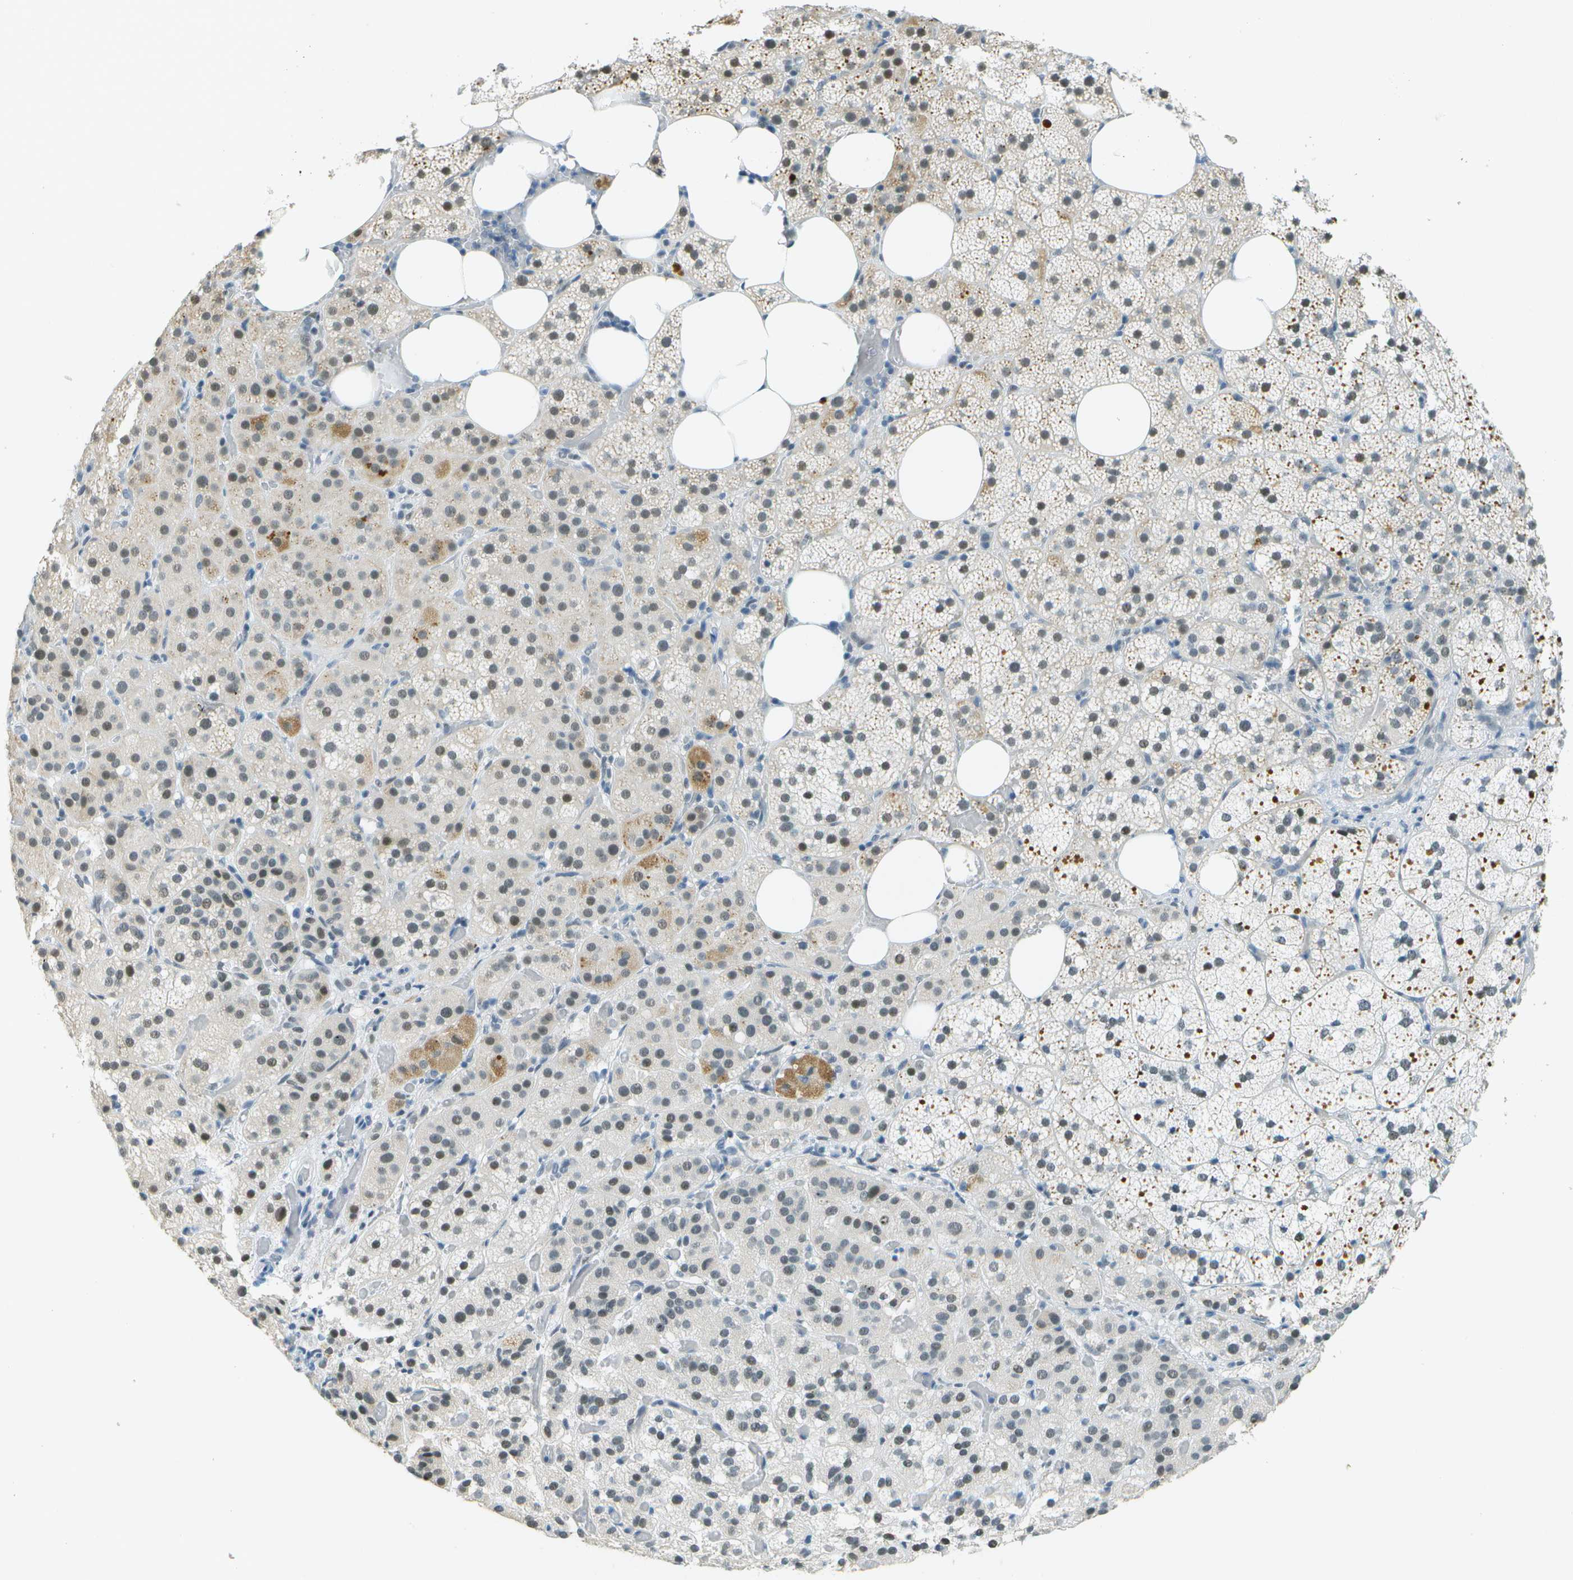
{"staining": {"intensity": "weak", "quantity": "25%-75%", "location": "nuclear"}, "tissue": "adrenal gland", "cell_type": "Glandular cells", "image_type": "normal", "snomed": [{"axis": "morphology", "description": "Normal tissue, NOS"}, {"axis": "topography", "description": "Adrenal gland"}], "caption": "This histopathology image displays immunohistochemistry (IHC) staining of benign adrenal gland, with low weak nuclear staining in about 25%-75% of glandular cells.", "gene": "NEK11", "patient": {"sex": "female", "age": 59}}